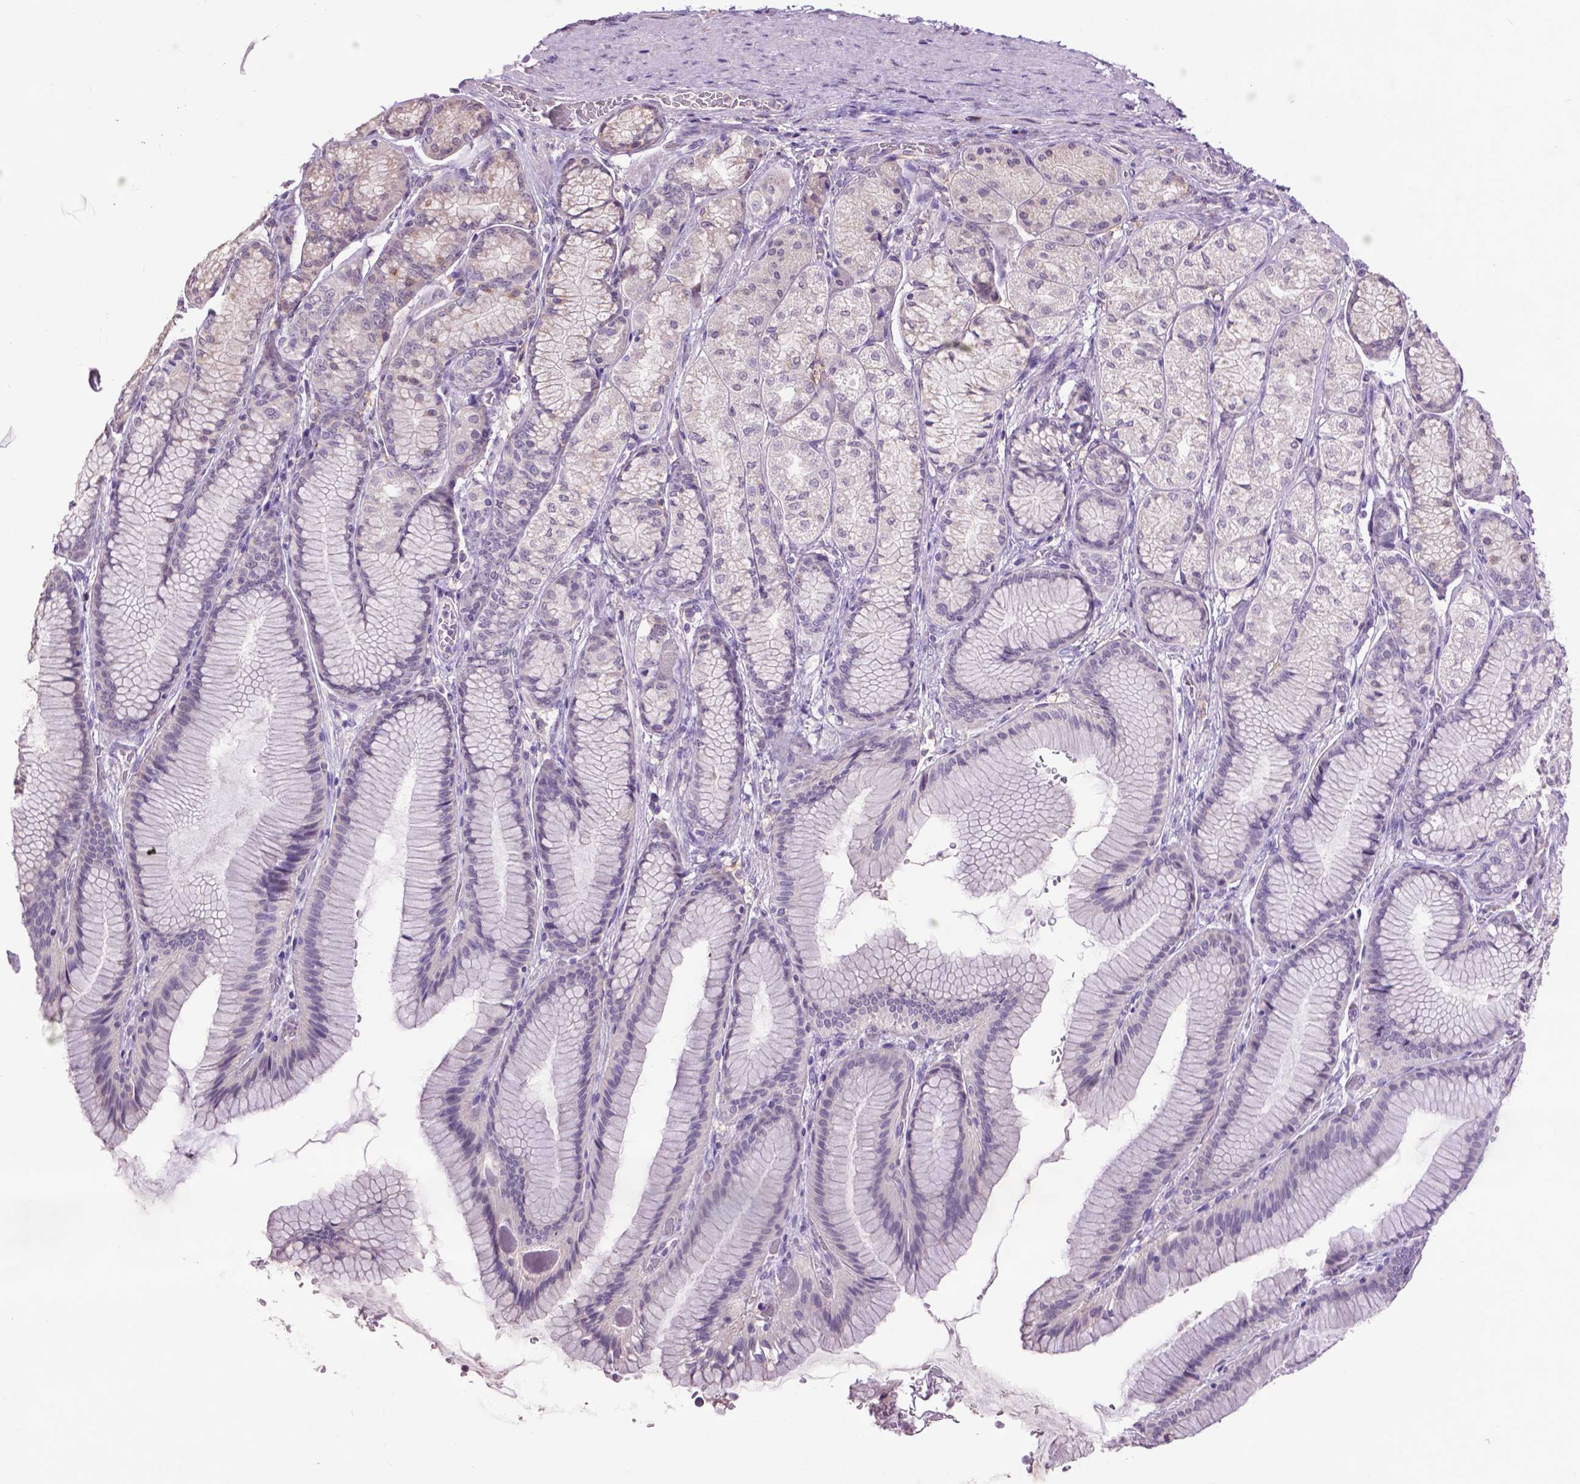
{"staining": {"intensity": "weak", "quantity": "<25%", "location": "cytoplasmic/membranous"}, "tissue": "stomach", "cell_type": "Glandular cells", "image_type": "normal", "snomed": [{"axis": "morphology", "description": "Normal tissue, NOS"}, {"axis": "morphology", "description": "Adenocarcinoma, NOS"}, {"axis": "morphology", "description": "Adenocarcinoma, High grade"}, {"axis": "topography", "description": "Stomach, upper"}, {"axis": "topography", "description": "Stomach"}], "caption": "An immunohistochemistry histopathology image of normal stomach is shown. There is no staining in glandular cells of stomach.", "gene": "CPM", "patient": {"sex": "female", "age": 65}}